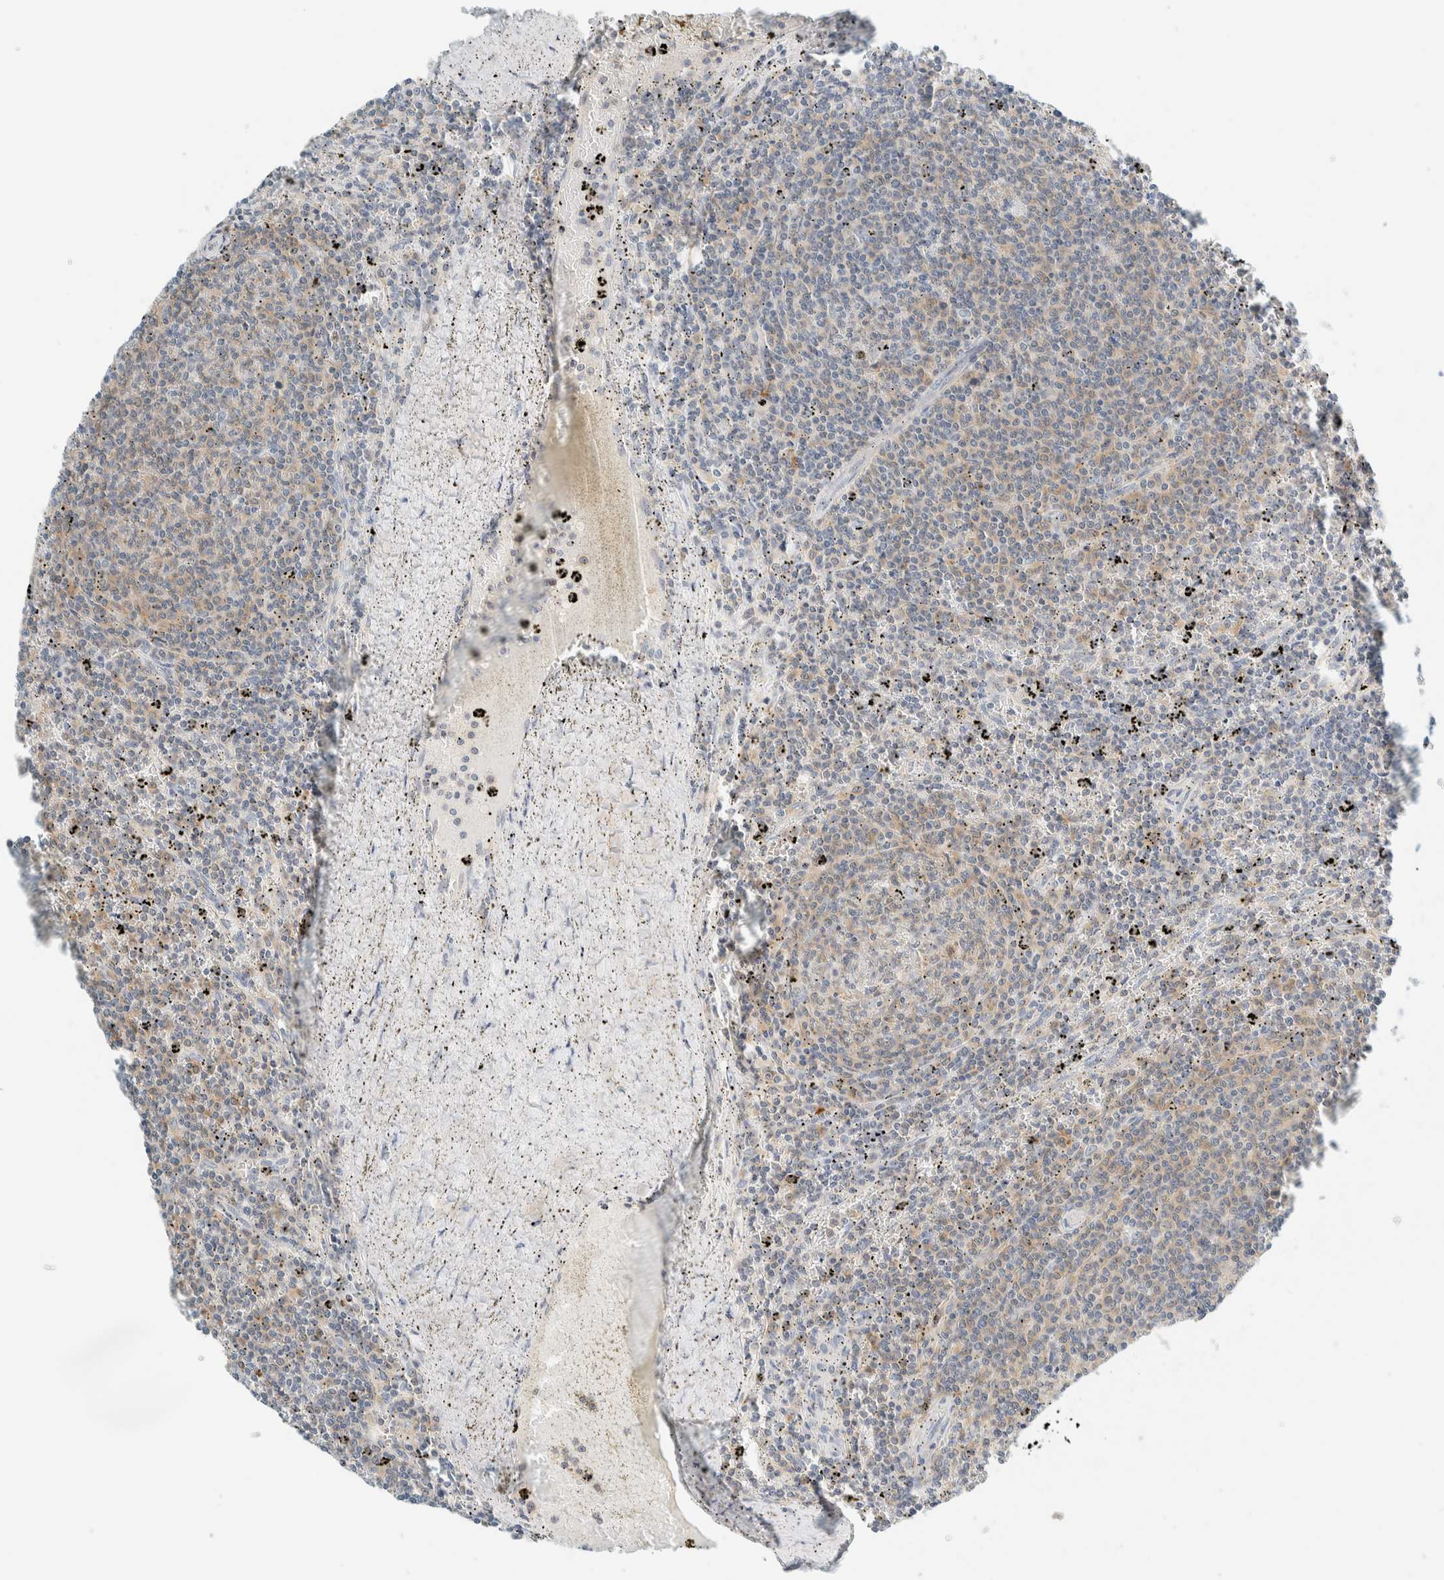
{"staining": {"intensity": "weak", "quantity": "<25%", "location": "cytoplasmic/membranous"}, "tissue": "lymphoma", "cell_type": "Tumor cells", "image_type": "cancer", "snomed": [{"axis": "morphology", "description": "Malignant lymphoma, non-Hodgkin's type, Low grade"}, {"axis": "topography", "description": "Spleen"}], "caption": "Low-grade malignant lymphoma, non-Hodgkin's type was stained to show a protein in brown. There is no significant positivity in tumor cells.", "gene": "NDE1", "patient": {"sex": "female", "age": 50}}